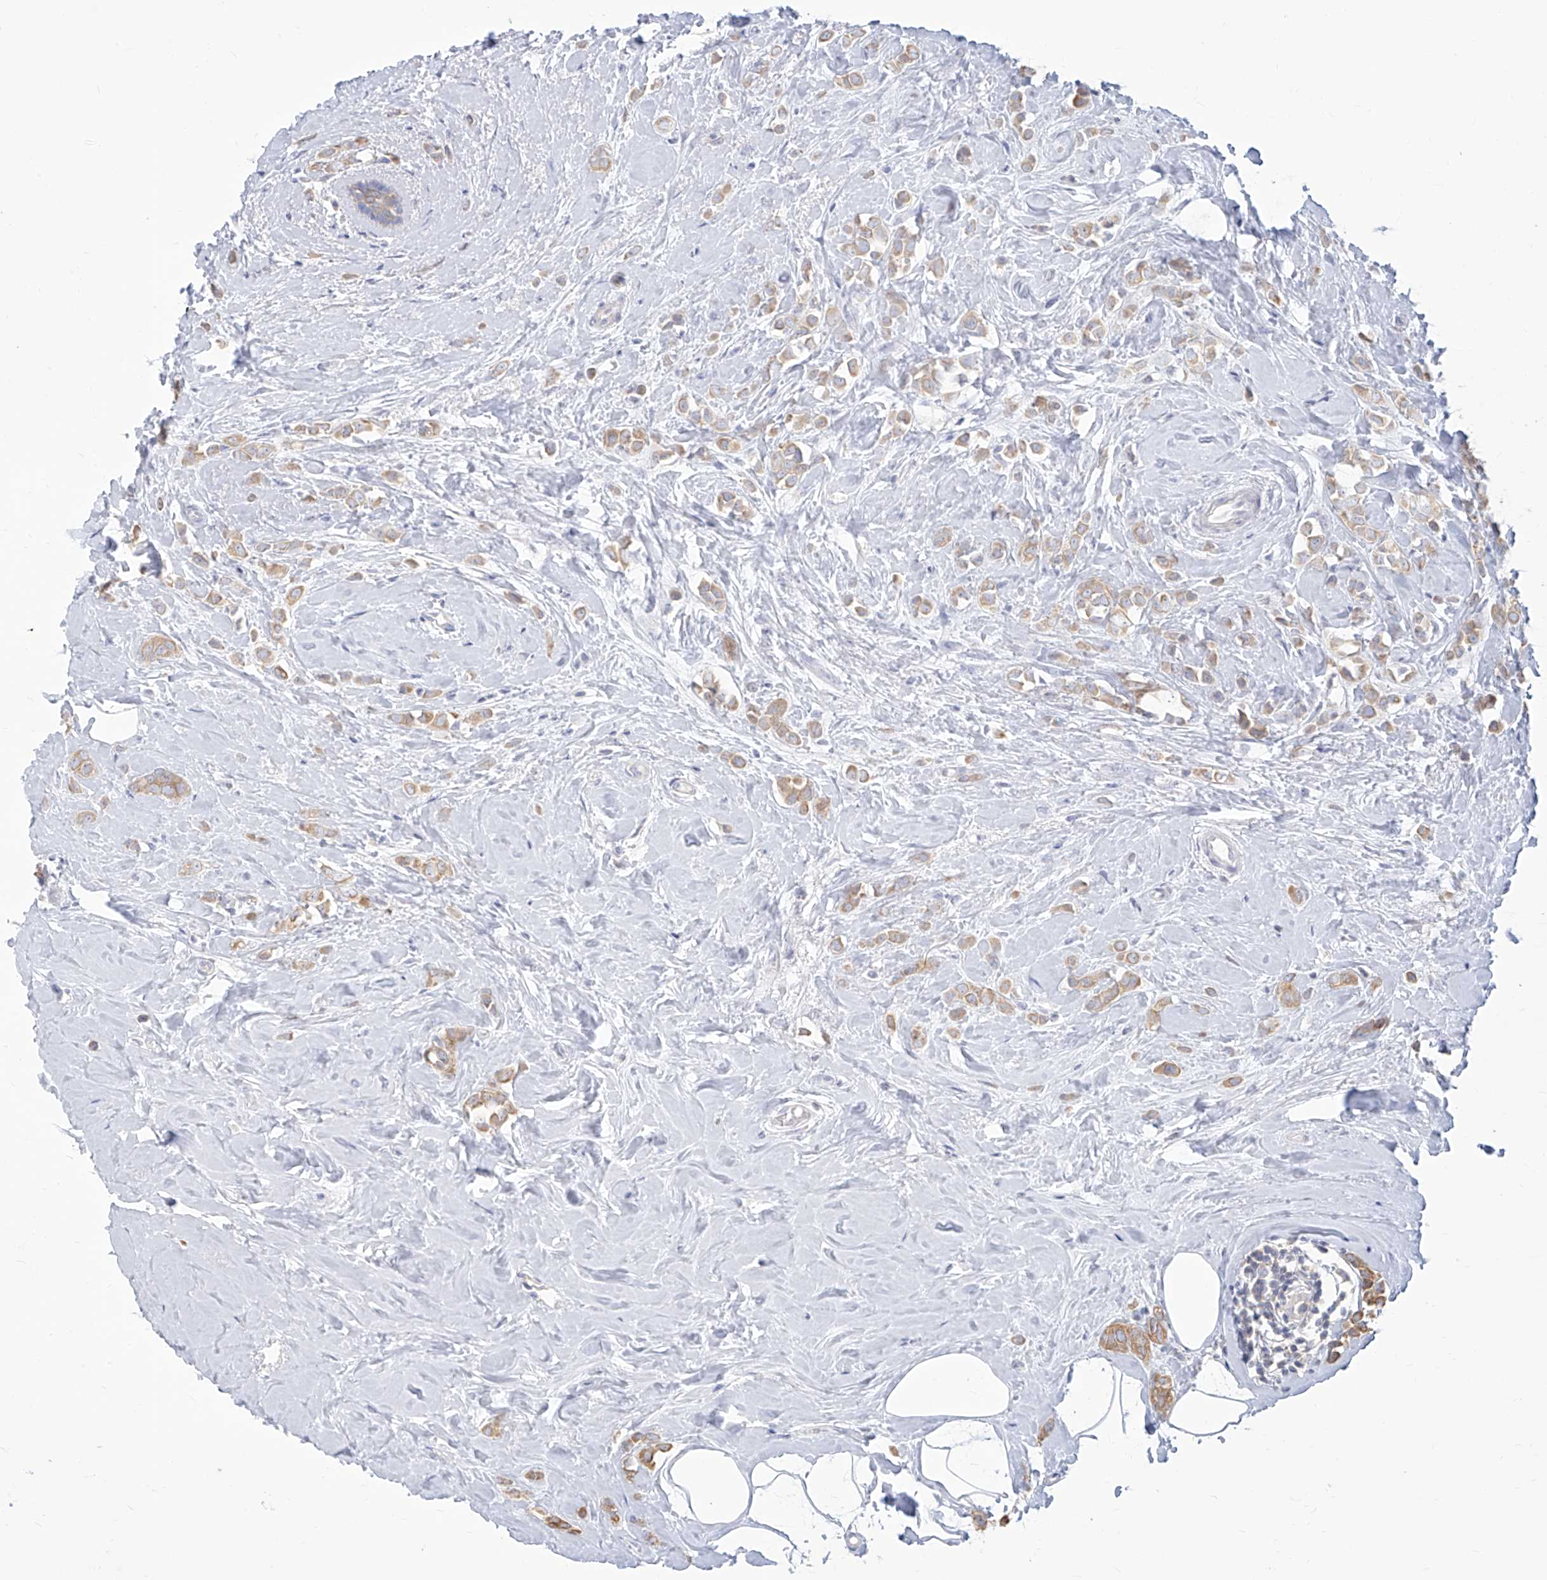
{"staining": {"intensity": "moderate", "quantity": ">75%", "location": "cytoplasmic/membranous"}, "tissue": "breast cancer", "cell_type": "Tumor cells", "image_type": "cancer", "snomed": [{"axis": "morphology", "description": "Lobular carcinoma"}, {"axis": "topography", "description": "Breast"}], "caption": "Moderate cytoplasmic/membranous expression for a protein is identified in approximately >75% of tumor cells of breast lobular carcinoma using immunohistochemistry.", "gene": "FAM83B", "patient": {"sex": "female", "age": 47}}